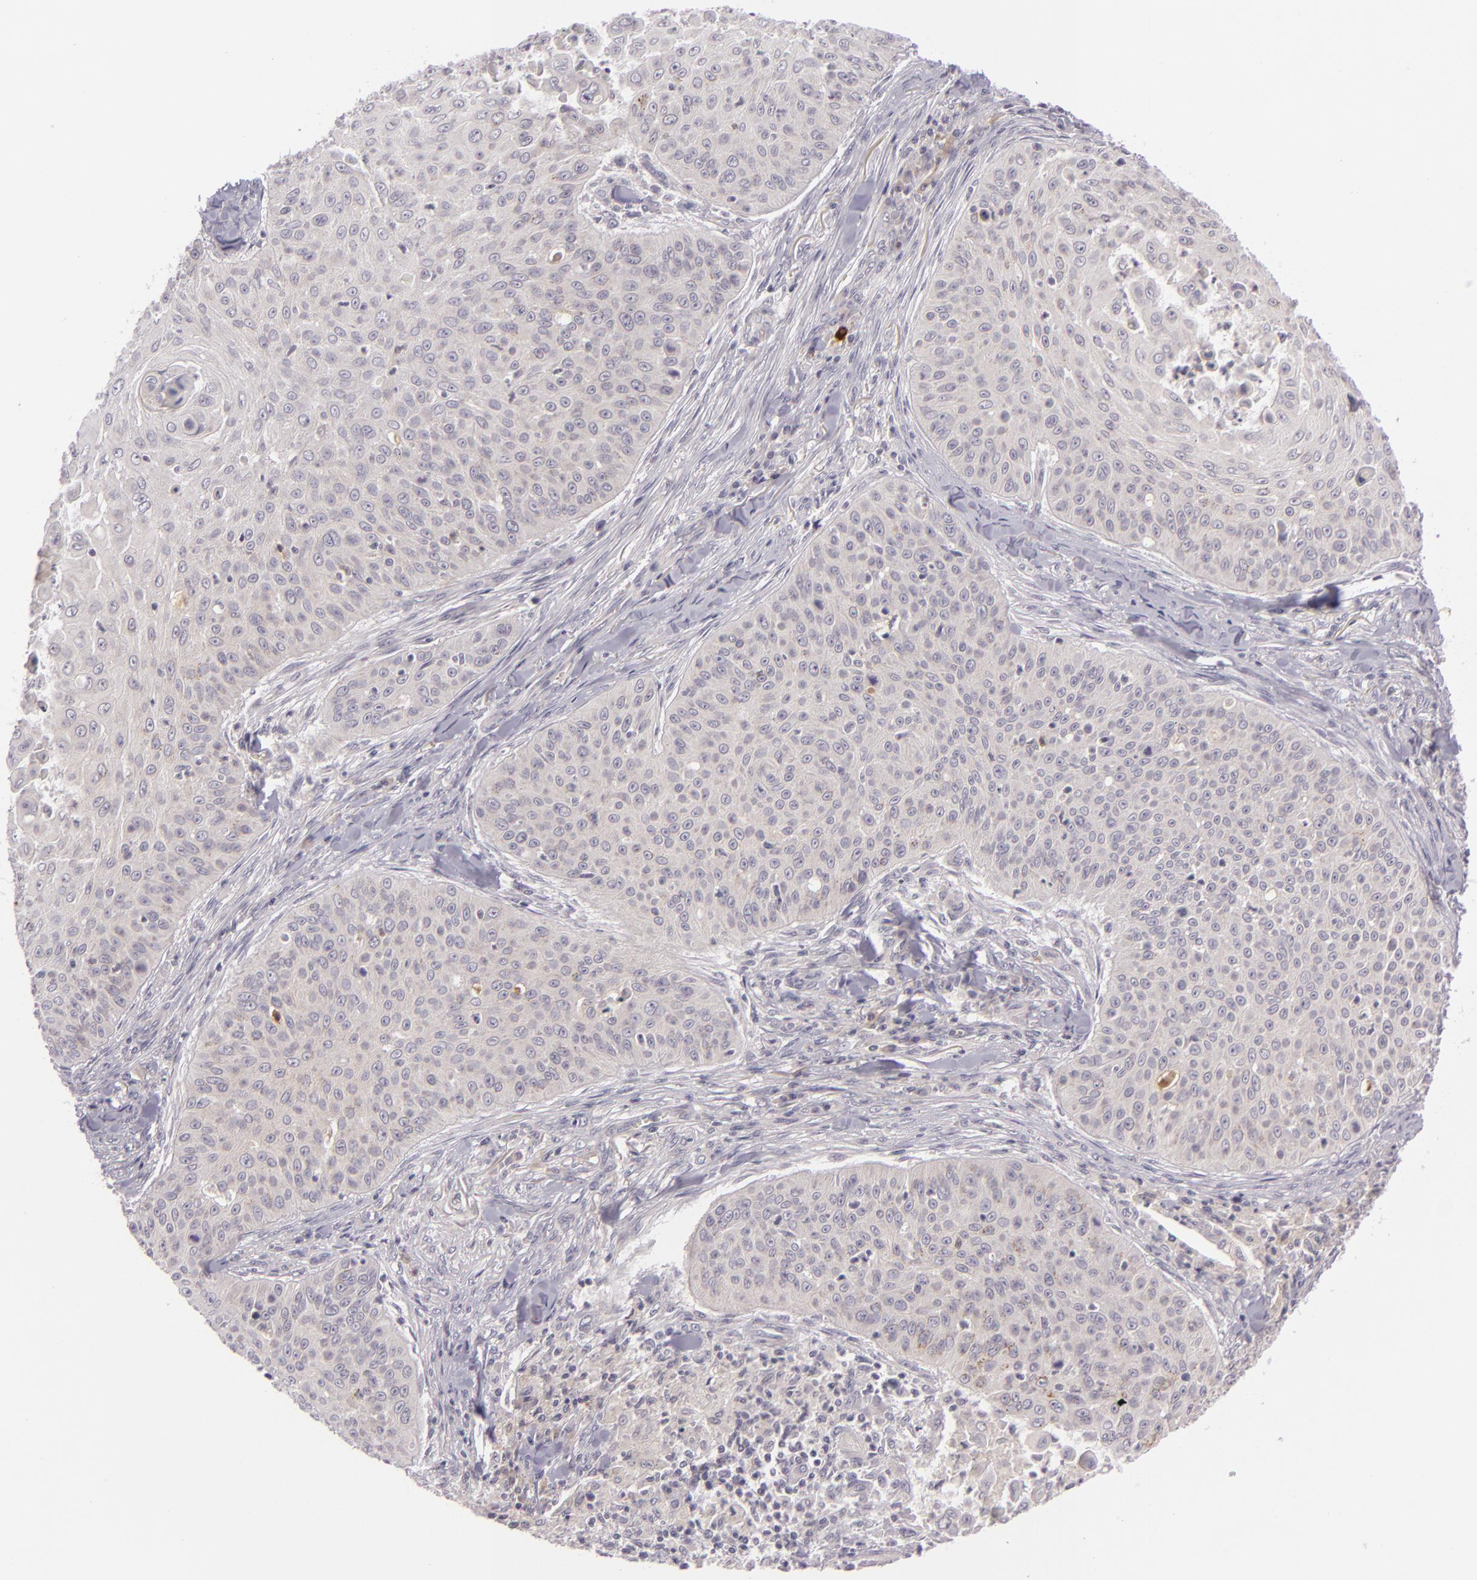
{"staining": {"intensity": "negative", "quantity": "none", "location": "none"}, "tissue": "skin cancer", "cell_type": "Tumor cells", "image_type": "cancer", "snomed": [{"axis": "morphology", "description": "Squamous cell carcinoma, NOS"}, {"axis": "topography", "description": "Skin"}], "caption": "Image shows no protein positivity in tumor cells of skin cancer (squamous cell carcinoma) tissue. (Stains: DAB (3,3'-diaminobenzidine) immunohistochemistry with hematoxylin counter stain, Microscopy: brightfield microscopy at high magnification).", "gene": "DAG1", "patient": {"sex": "male", "age": 82}}